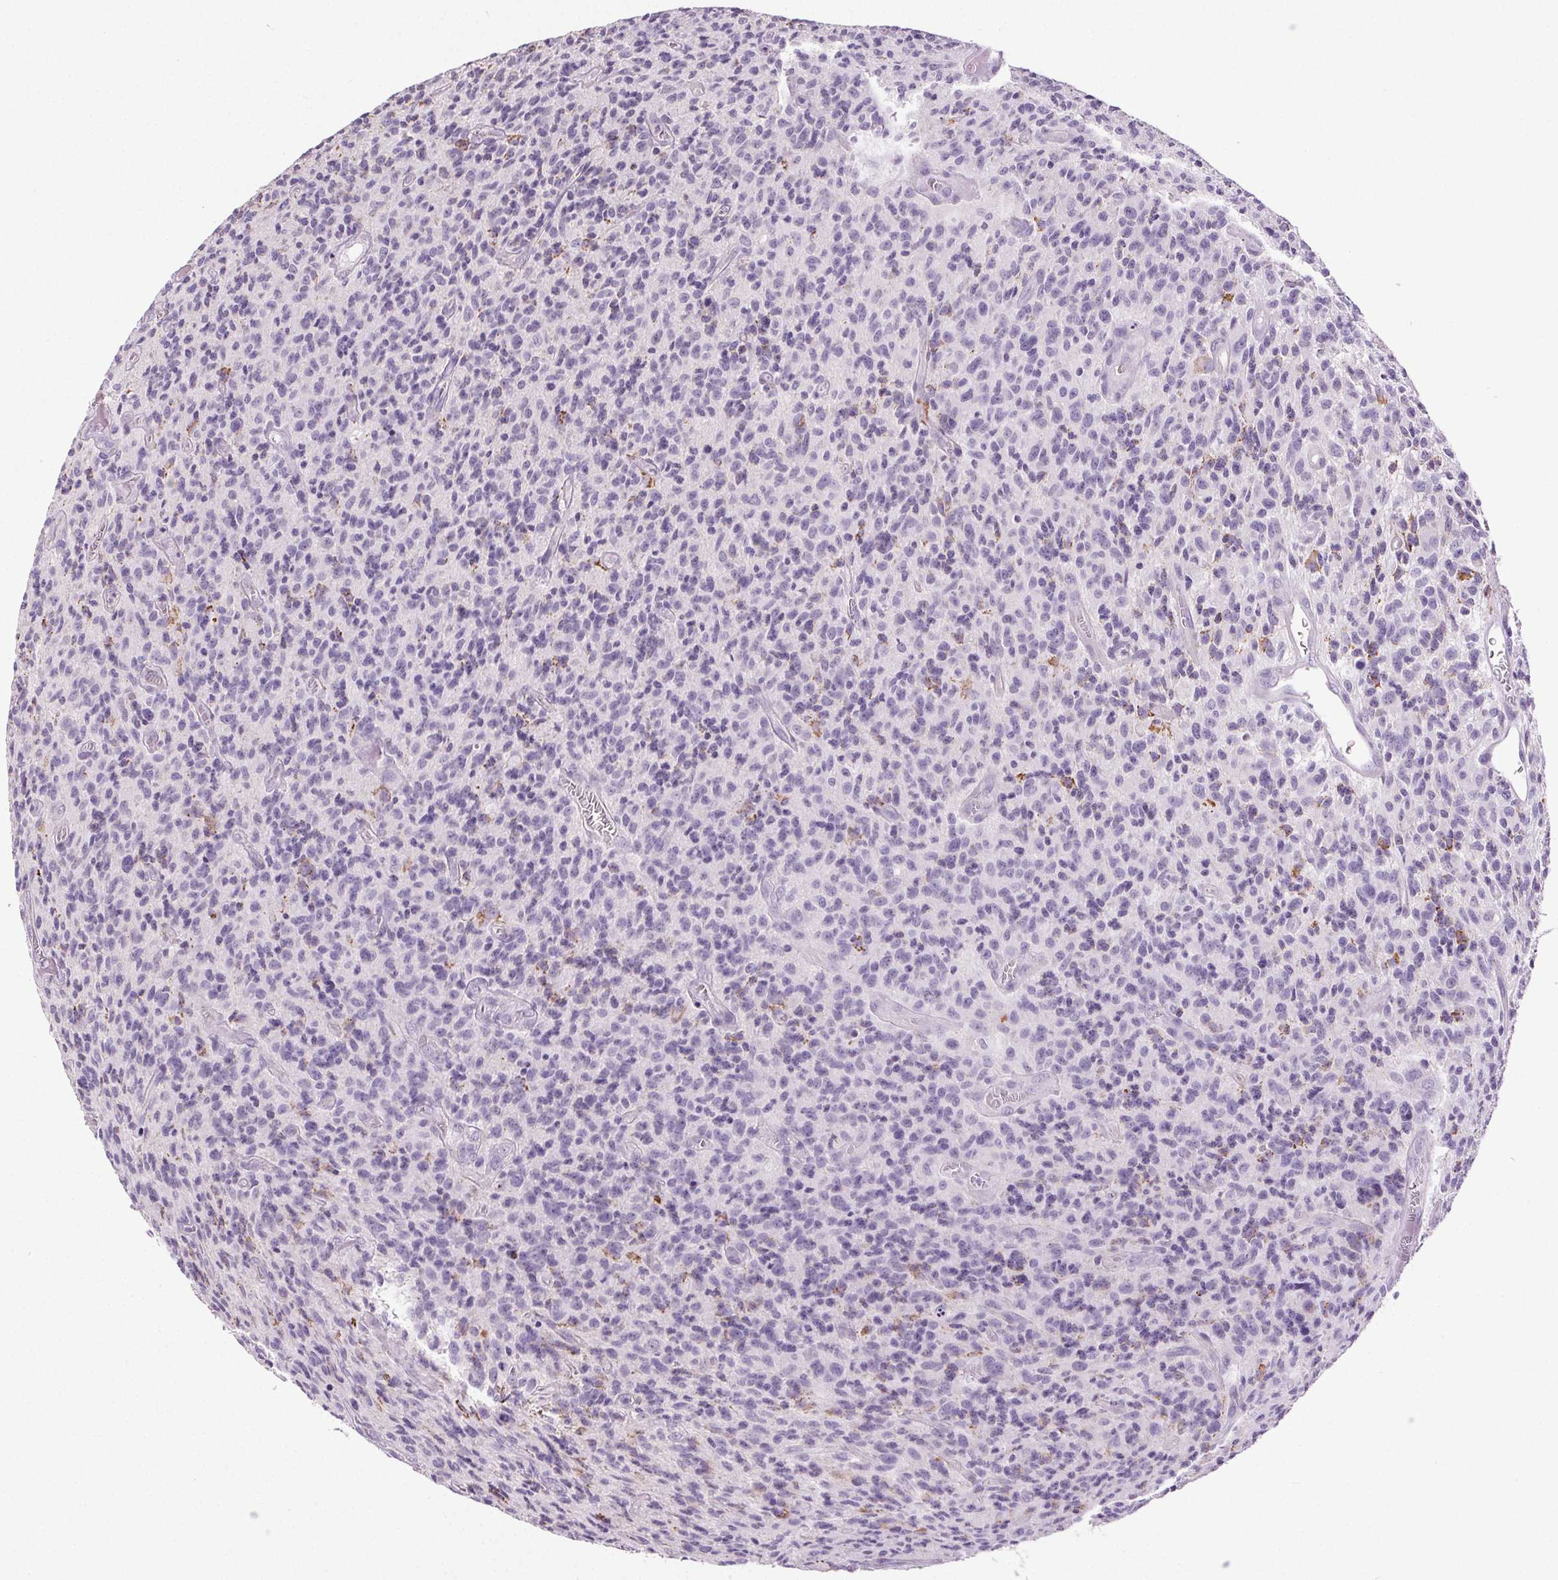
{"staining": {"intensity": "moderate", "quantity": "<25%", "location": "cytoplasmic/membranous"}, "tissue": "glioma", "cell_type": "Tumor cells", "image_type": "cancer", "snomed": [{"axis": "morphology", "description": "Glioma, malignant, High grade"}, {"axis": "topography", "description": "Brain"}], "caption": "A micrograph showing moderate cytoplasmic/membranous positivity in approximately <25% of tumor cells in glioma, as visualized by brown immunohistochemical staining.", "gene": "GPIHBP1", "patient": {"sex": "male", "age": 76}}